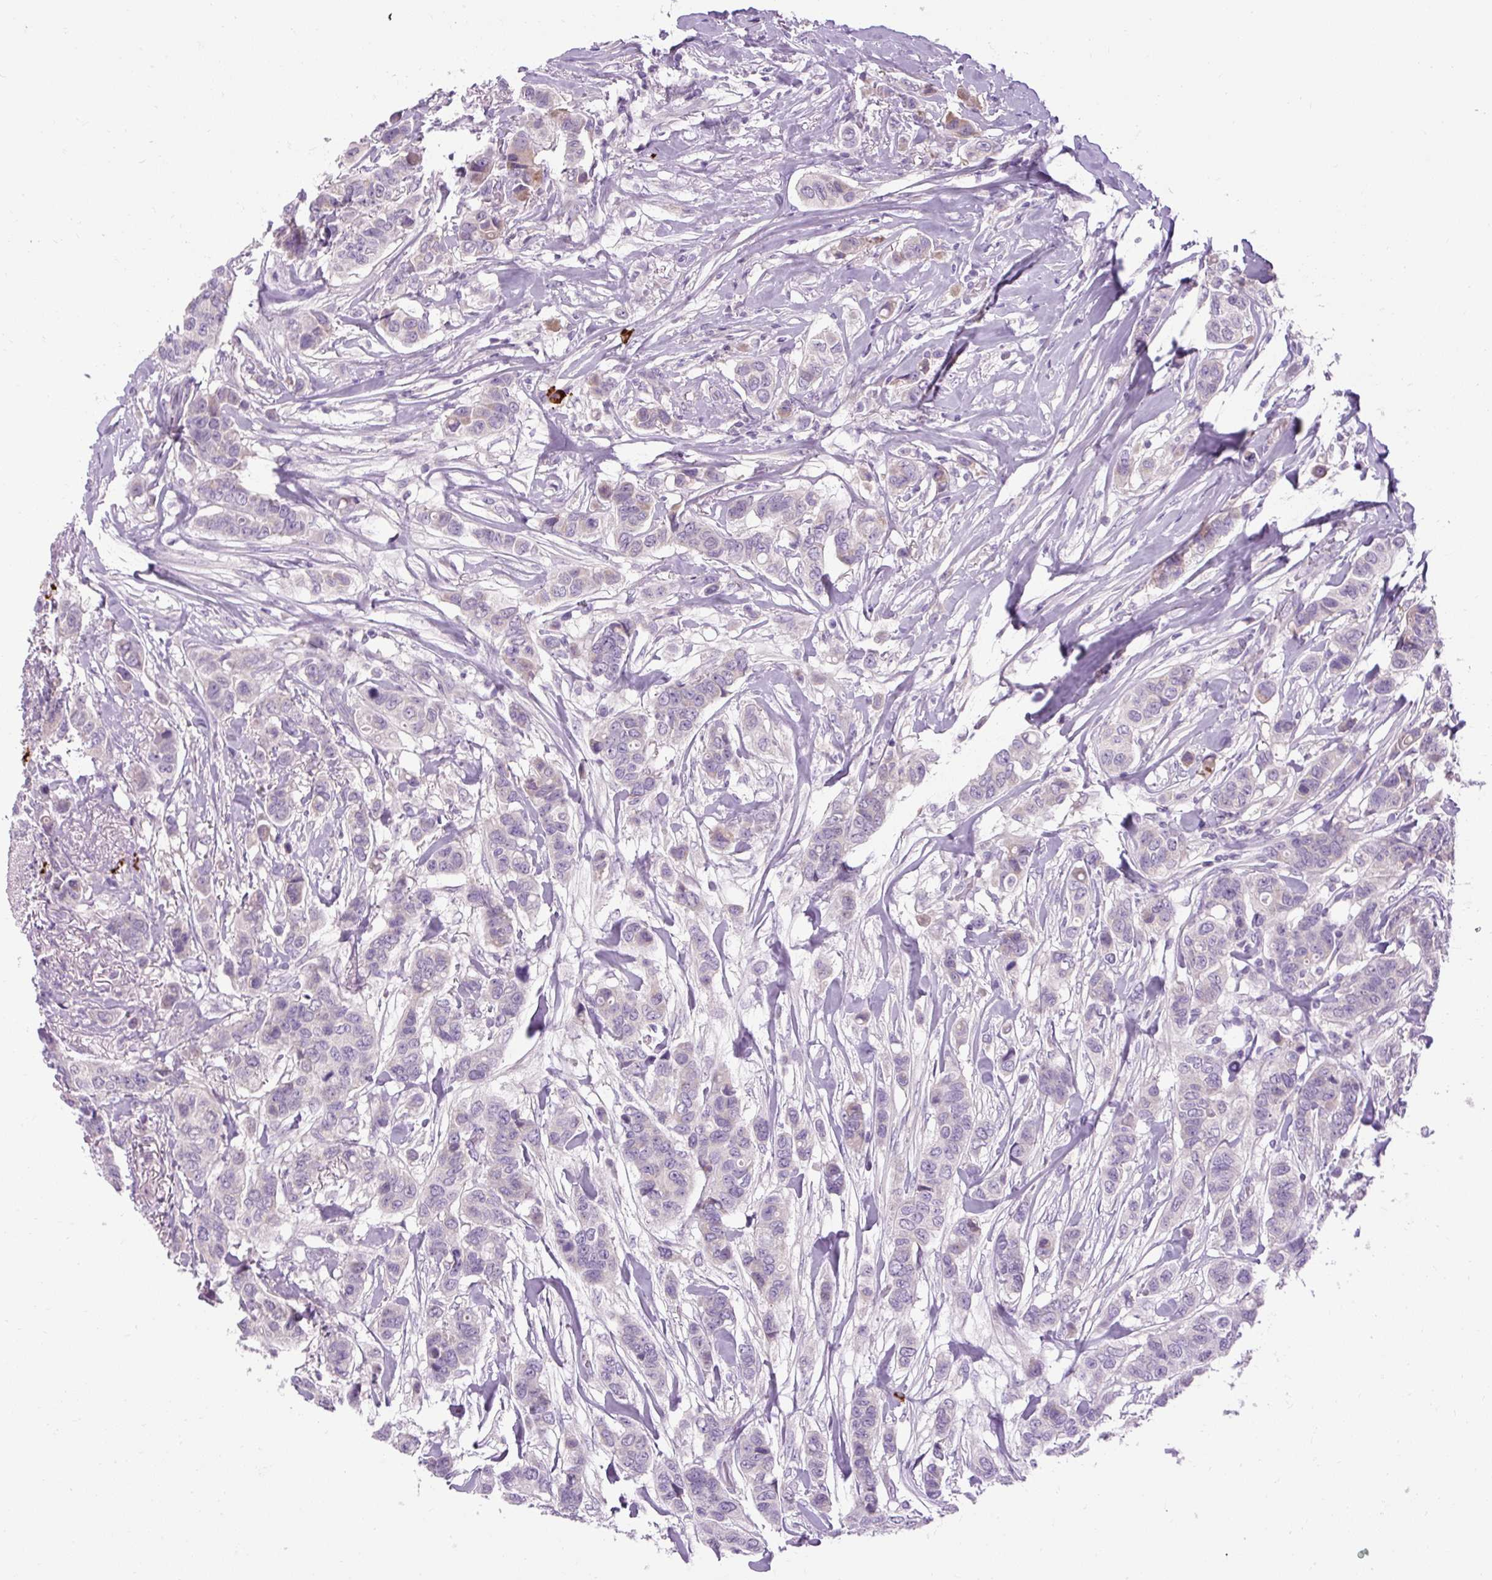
{"staining": {"intensity": "negative", "quantity": "none", "location": "none"}, "tissue": "breast cancer", "cell_type": "Tumor cells", "image_type": "cancer", "snomed": [{"axis": "morphology", "description": "Lobular carcinoma"}, {"axis": "topography", "description": "Breast"}], "caption": "Lobular carcinoma (breast) was stained to show a protein in brown. There is no significant positivity in tumor cells. The staining is performed using DAB brown chromogen with nuclei counter-stained in using hematoxylin.", "gene": "ARRDC2", "patient": {"sex": "female", "age": 51}}